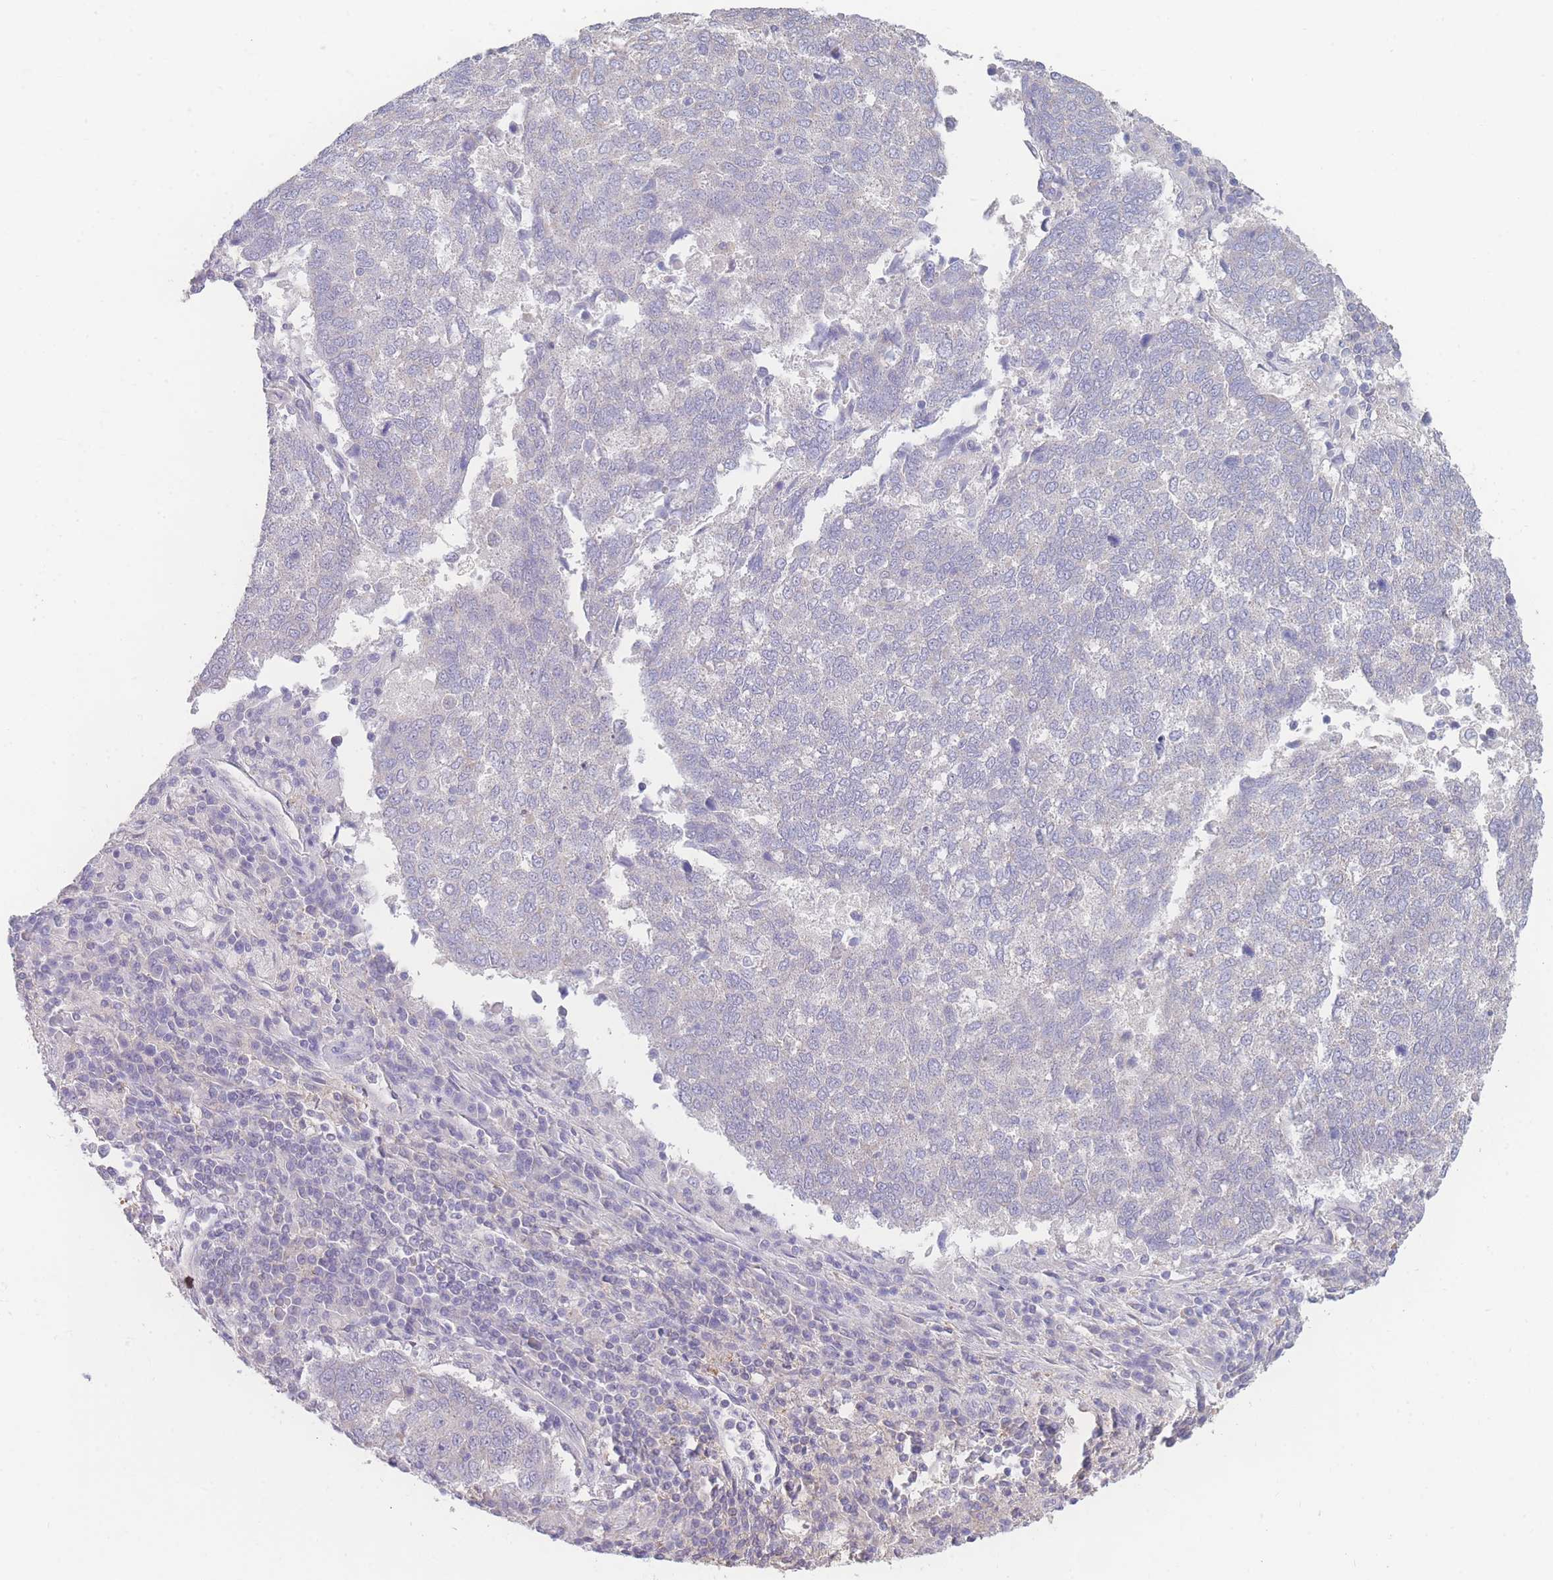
{"staining": {"intensity": "negative", "quantity": "none", "location": "none"}, "tissue": "lung cancer", "cell_type": "Tumor cells", "image_type": "cancer", "snomed": [{"axis": "morphology", "description": "Squamous cell carcinoma, NOS"}, {"axis": "topography", "description": "Lung"}], "caption": "Immunohistochemistry histopathology image of neoplastic tissue: human lung squamous cell carcinoma stained with DAB reveals no significant protein staining in tumor cells. (Stains: DAB immunohistochemistry with hematoxylin counter stain, Microscopy: brightfield microscopy at high magnification).", "gene": "GIPR", "patient": {"sex": "male", "age": 73}}